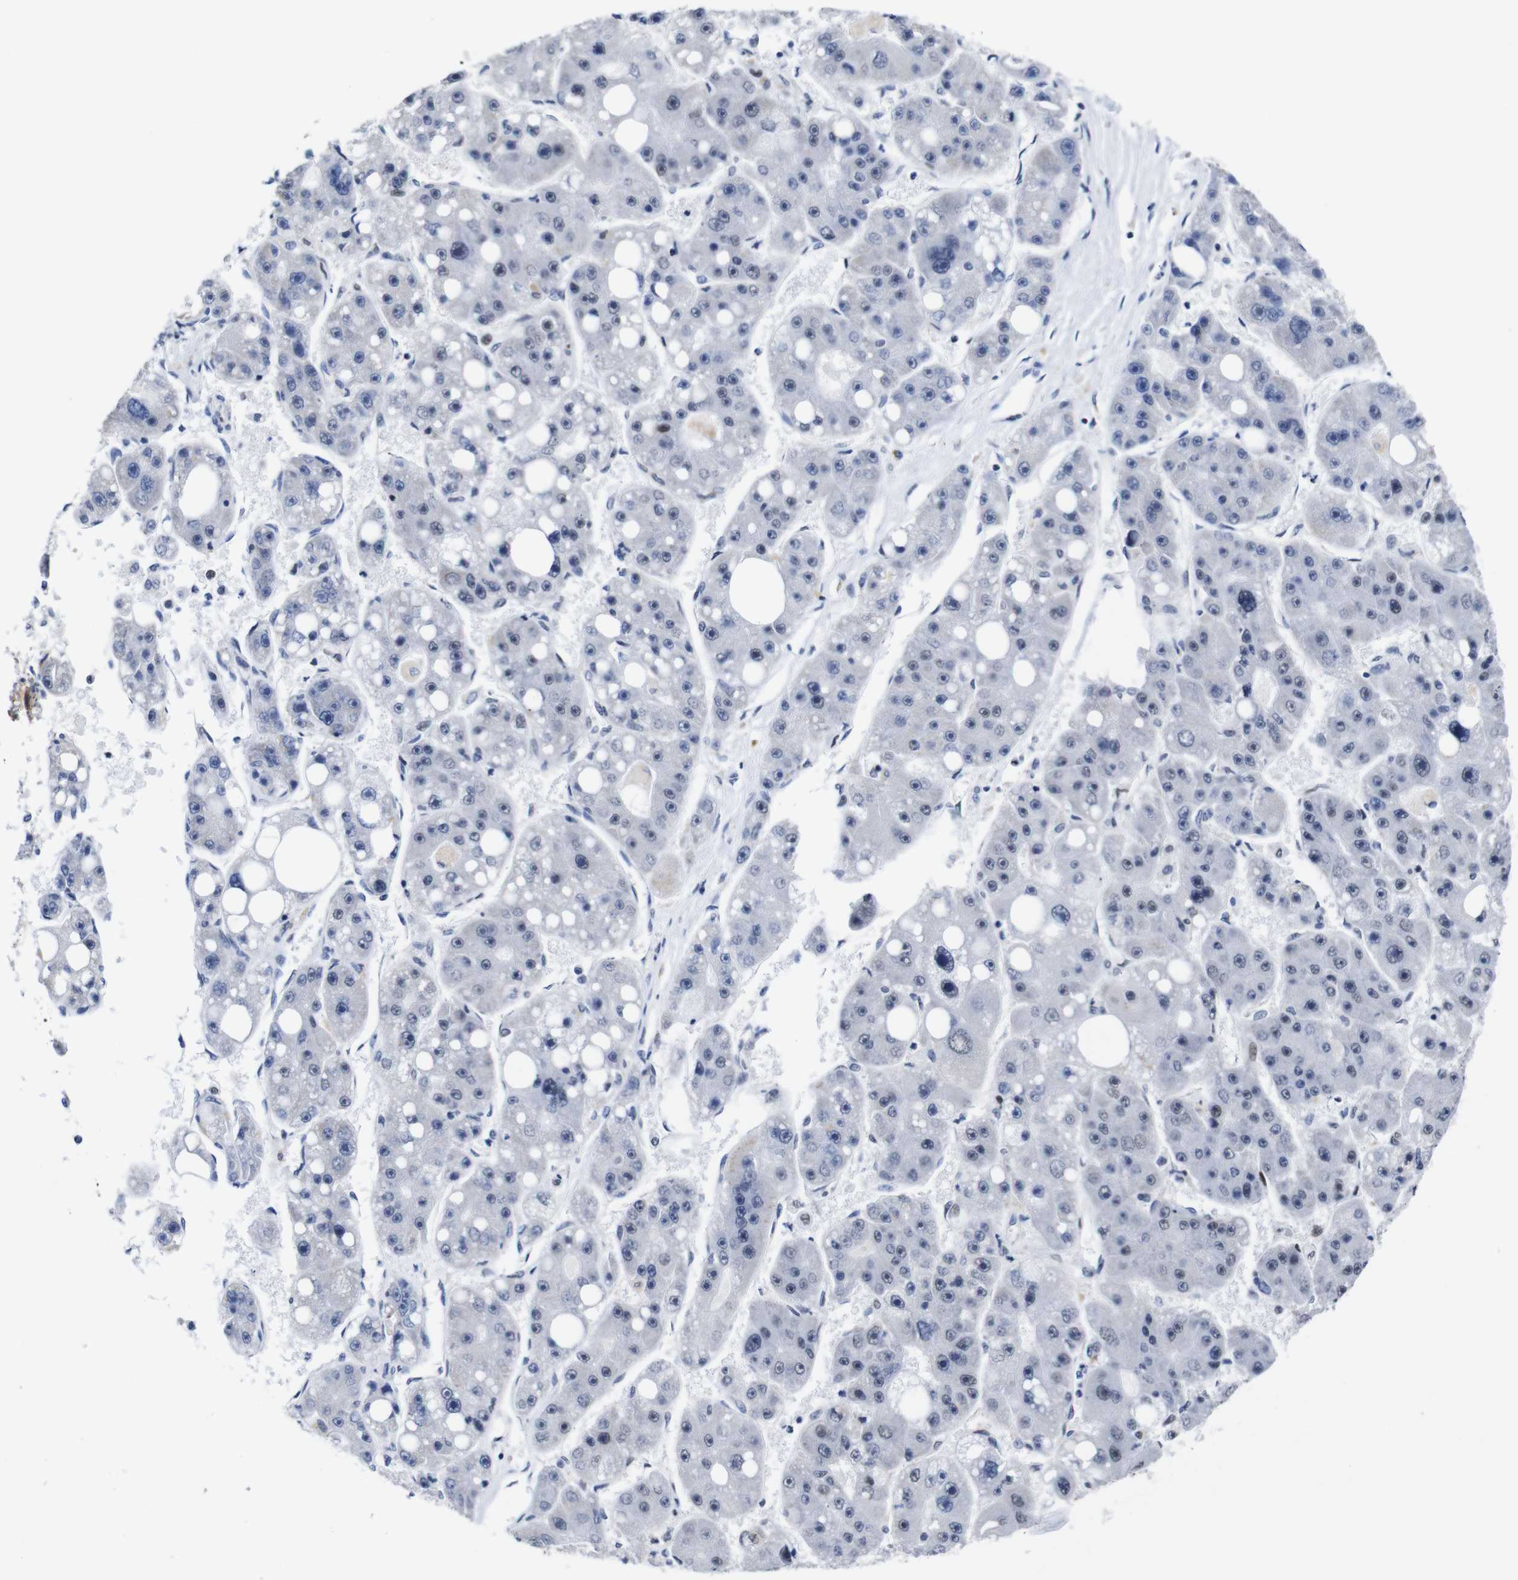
{"staining": {"intensity": "negative", "quantity": "none", "location": "none"}, "tissue": "liver cancer", "cell_type": "Tumor cells", "image_type": "cancer", "snomed": [{"axis": "morphology", "description": "Carcinoma, Hepatocellular, NOS"}, {"axis": "topography", "description": "Liver"}], "caption": "Immunohistochemistry micrograph of human liver cancer (hepatocellular carcinoma) stained for a protein (brown), which reveals no expression in tumor cells.", "gene": "GATA6", "patient": {"sex": "female", "age": 61}}